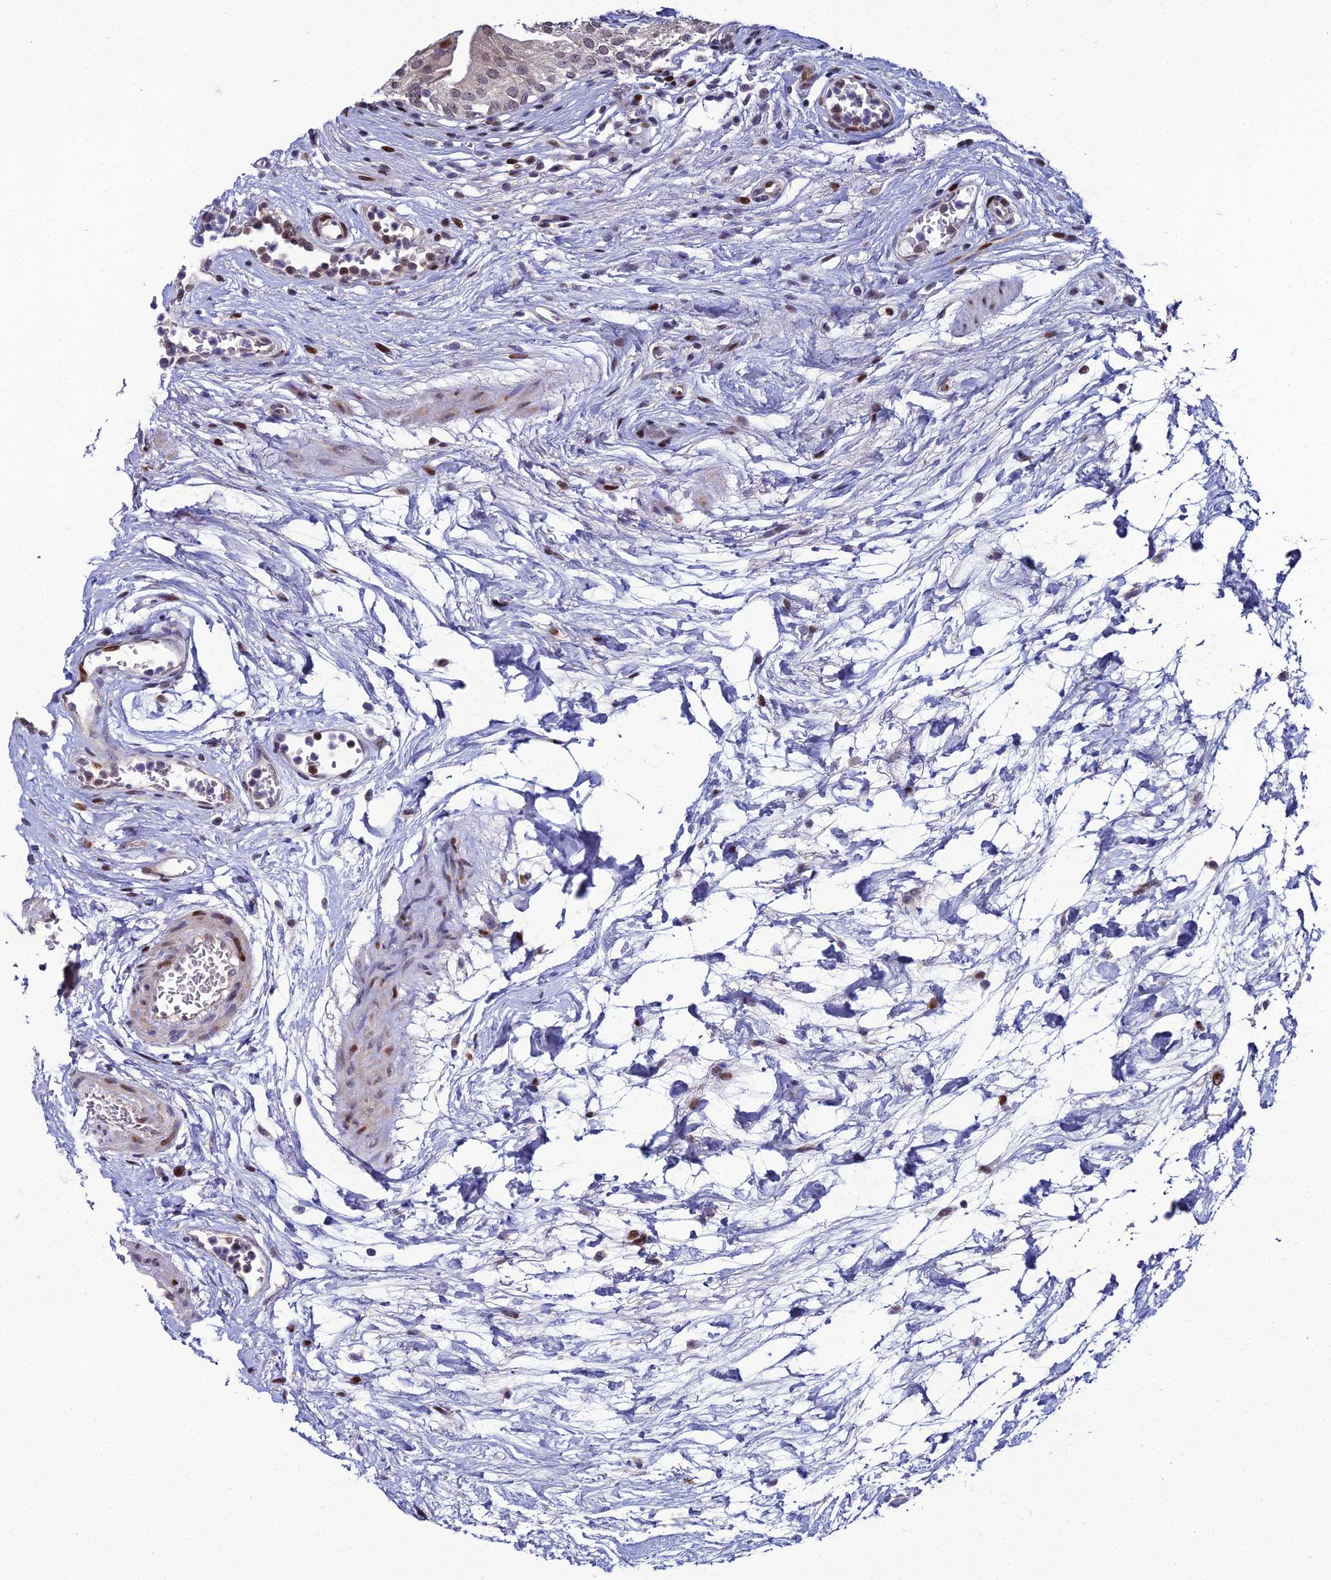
{"staining": {"intensity": "strong", "quantity": "<25%", "location": "nuclear"}, "tissue": "urinary bladder", "cell_type": "Urothelial cells", "image_type": "normal", "snomed": [{"axis": "morphology", "description": "Normal tissue, NOS"}, {"axis": "morphology", "description": "Inflammation, NOS"}, {"axis": "topography", "description": "Urinary bladder"}], "caption": "High-magnification brightfield microscopy of benign urinary bladder stained with DAB (brown) and counterstained with hematoxylin (blue). urothelial cells exhibit strong nuclear expression is present in approximately<25% of cells. (Stains: DAB (3,3'-diaminobenzidine) in brown, nuclei in blue, Microscopy: brightfield microscopy at high magnification).", "gene": "TAF9B", "patient": {"sex": "male", "age": 63}}